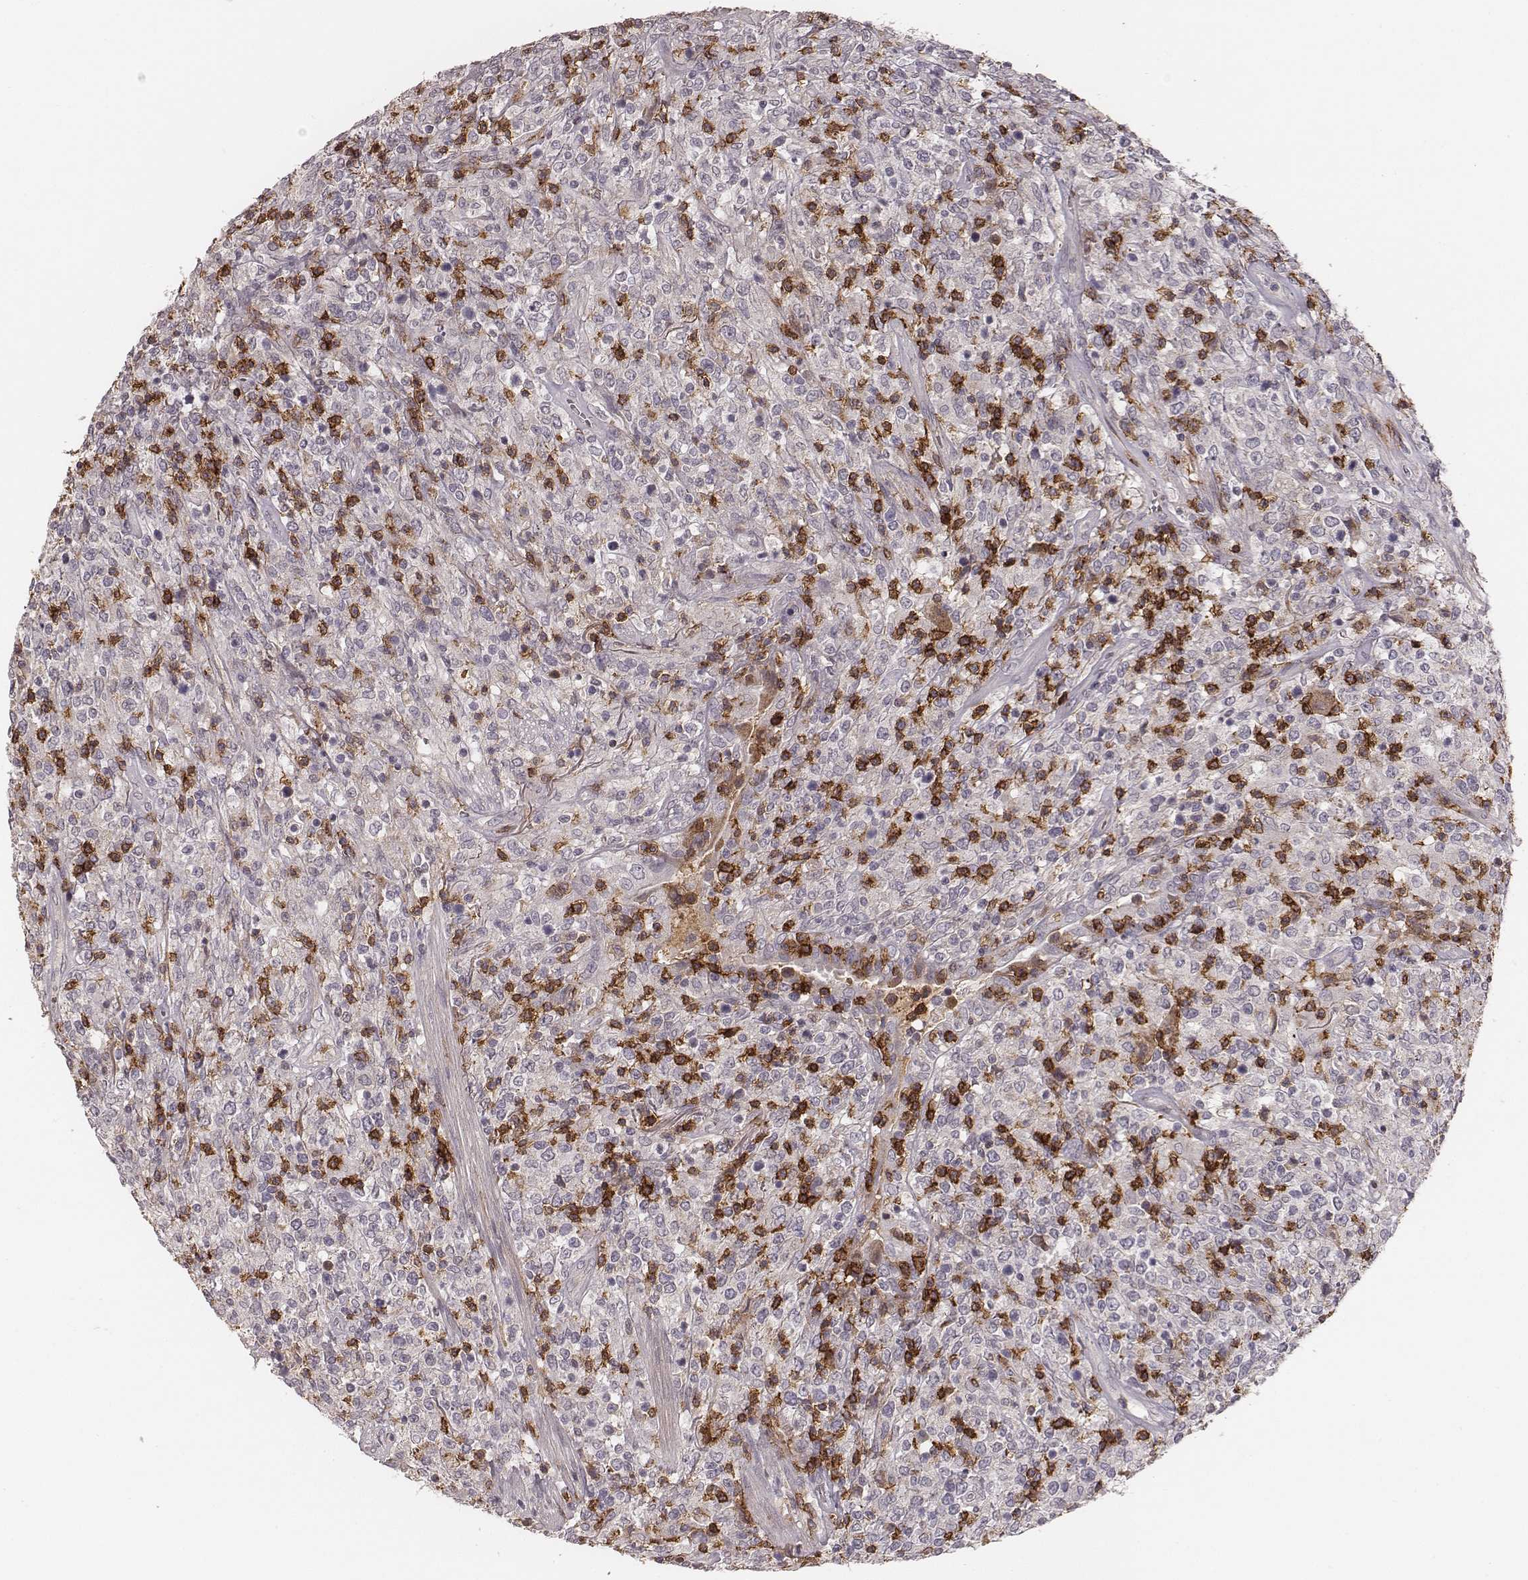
{"staining": {"intensity": "negative", "quantity": "none", "location": "none"}, "tissue": "lymphoma", "cell_type": "Tumor cells", "image_type": "cancer", "snomed": [{"axis": "morphology", "description": "Malignant lymphoma, non-Hodgkin's type, High grade"}, {"axis": "topography", "description": "Lung"}], "caption": "Immunohistochemical staining of lymphoma demonstrates no significant positivity in tumor cells.", "gene": "CD8A", "patient": {"sex": "male", "age": 79}}